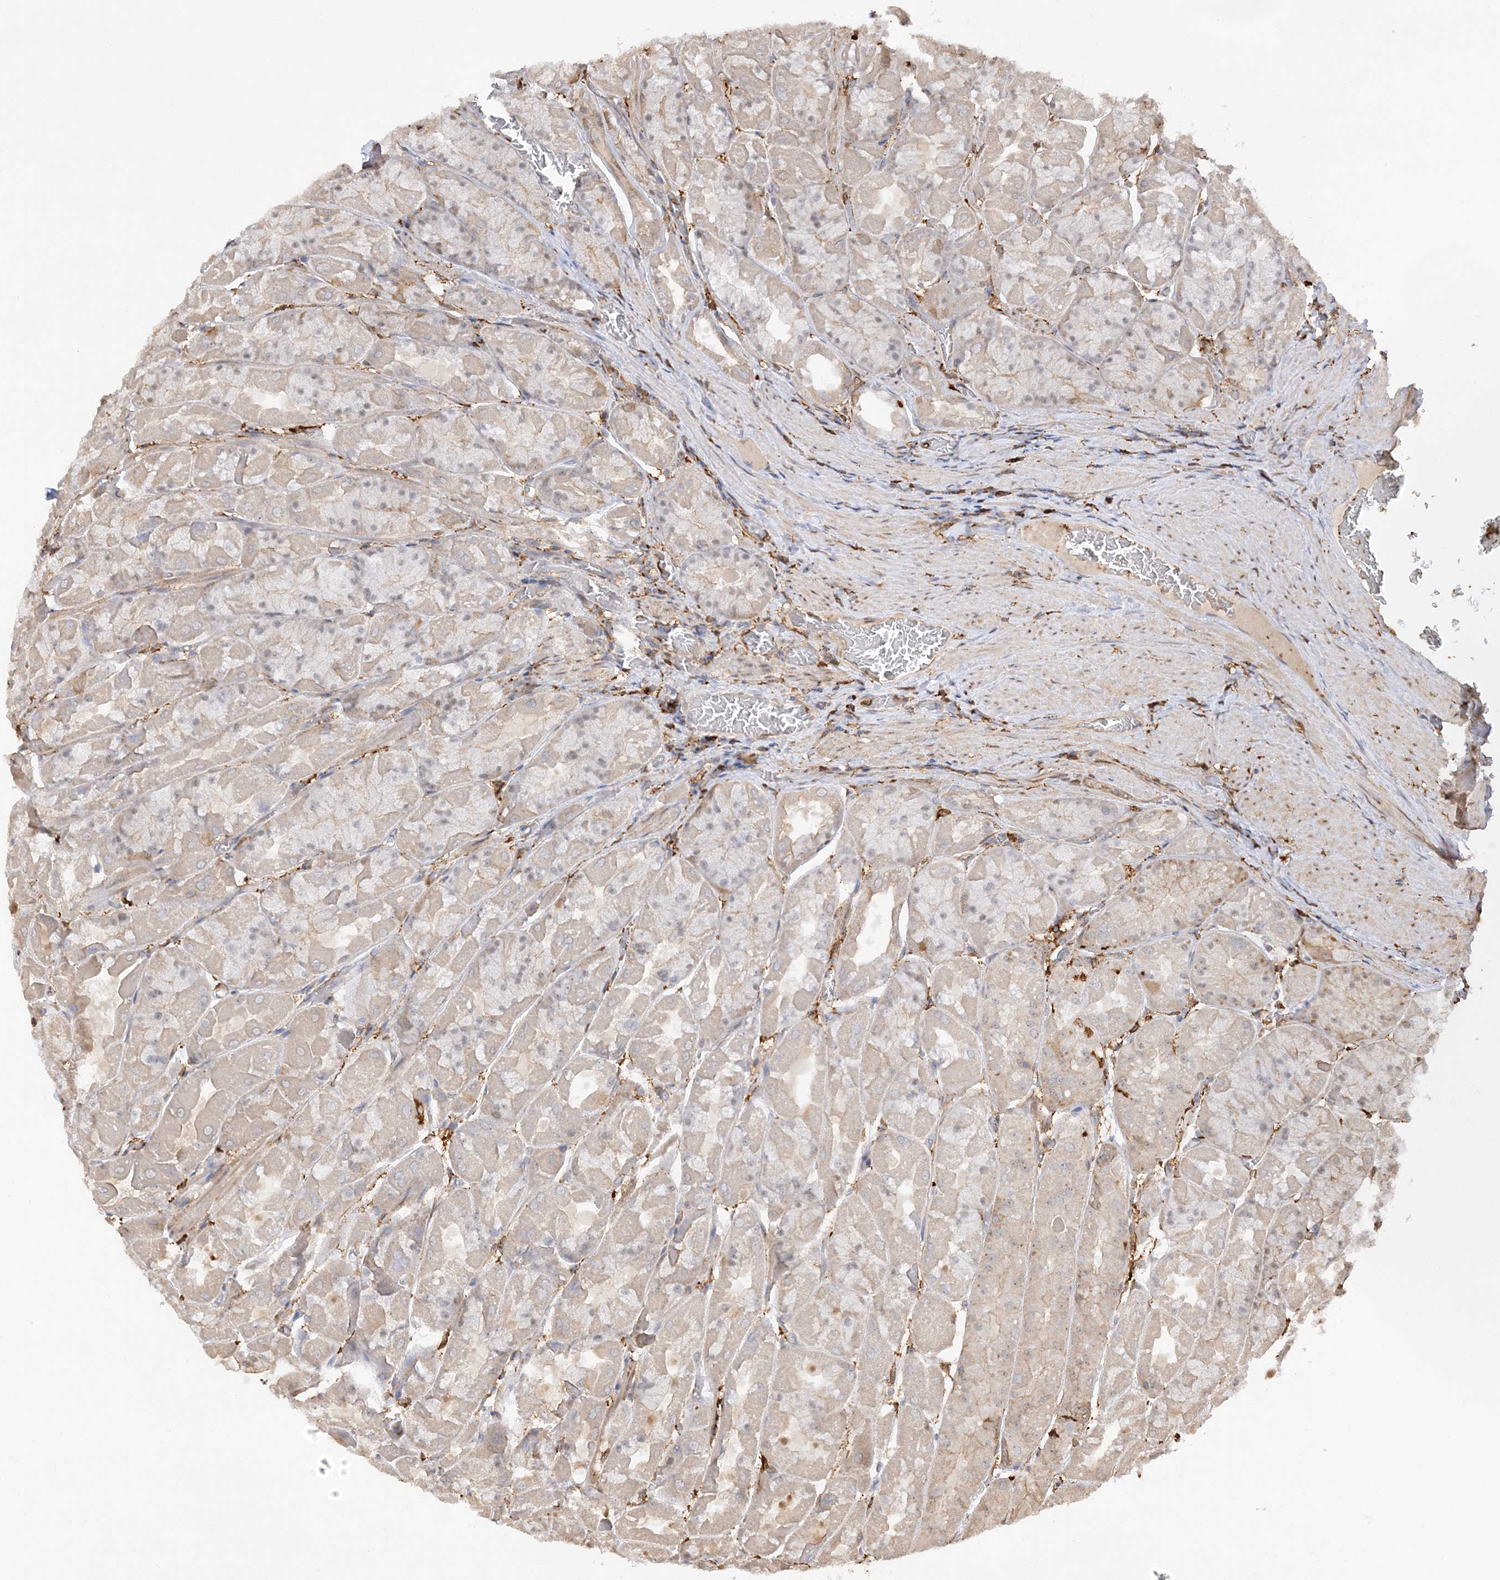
{"staining": {"intensity": "moderate", "quantity": "25%-75%", "location": "cytoplasmic/membranous"}, "tissue": "stomach", "cell_type": "Glandular cells", "image_type": "normal", "snomed": [{"axis": "morphology", "description": "Normal tissue, NOS"}, {"axis": "topography", "description": "Stomach"}], "caption": "Unremarkable stomach reveals moderate cytoplasmic/membranous positivity in approximately 25%-75% of glandular cells The staining was performed using DAB (3,3'-diaminobenzidine), with brown indicating positive protein expression. Nuclei are stained blue with hematoxylin..", "gene": "PHACTR2", "patient": {"sex": "female", "age": 61}}